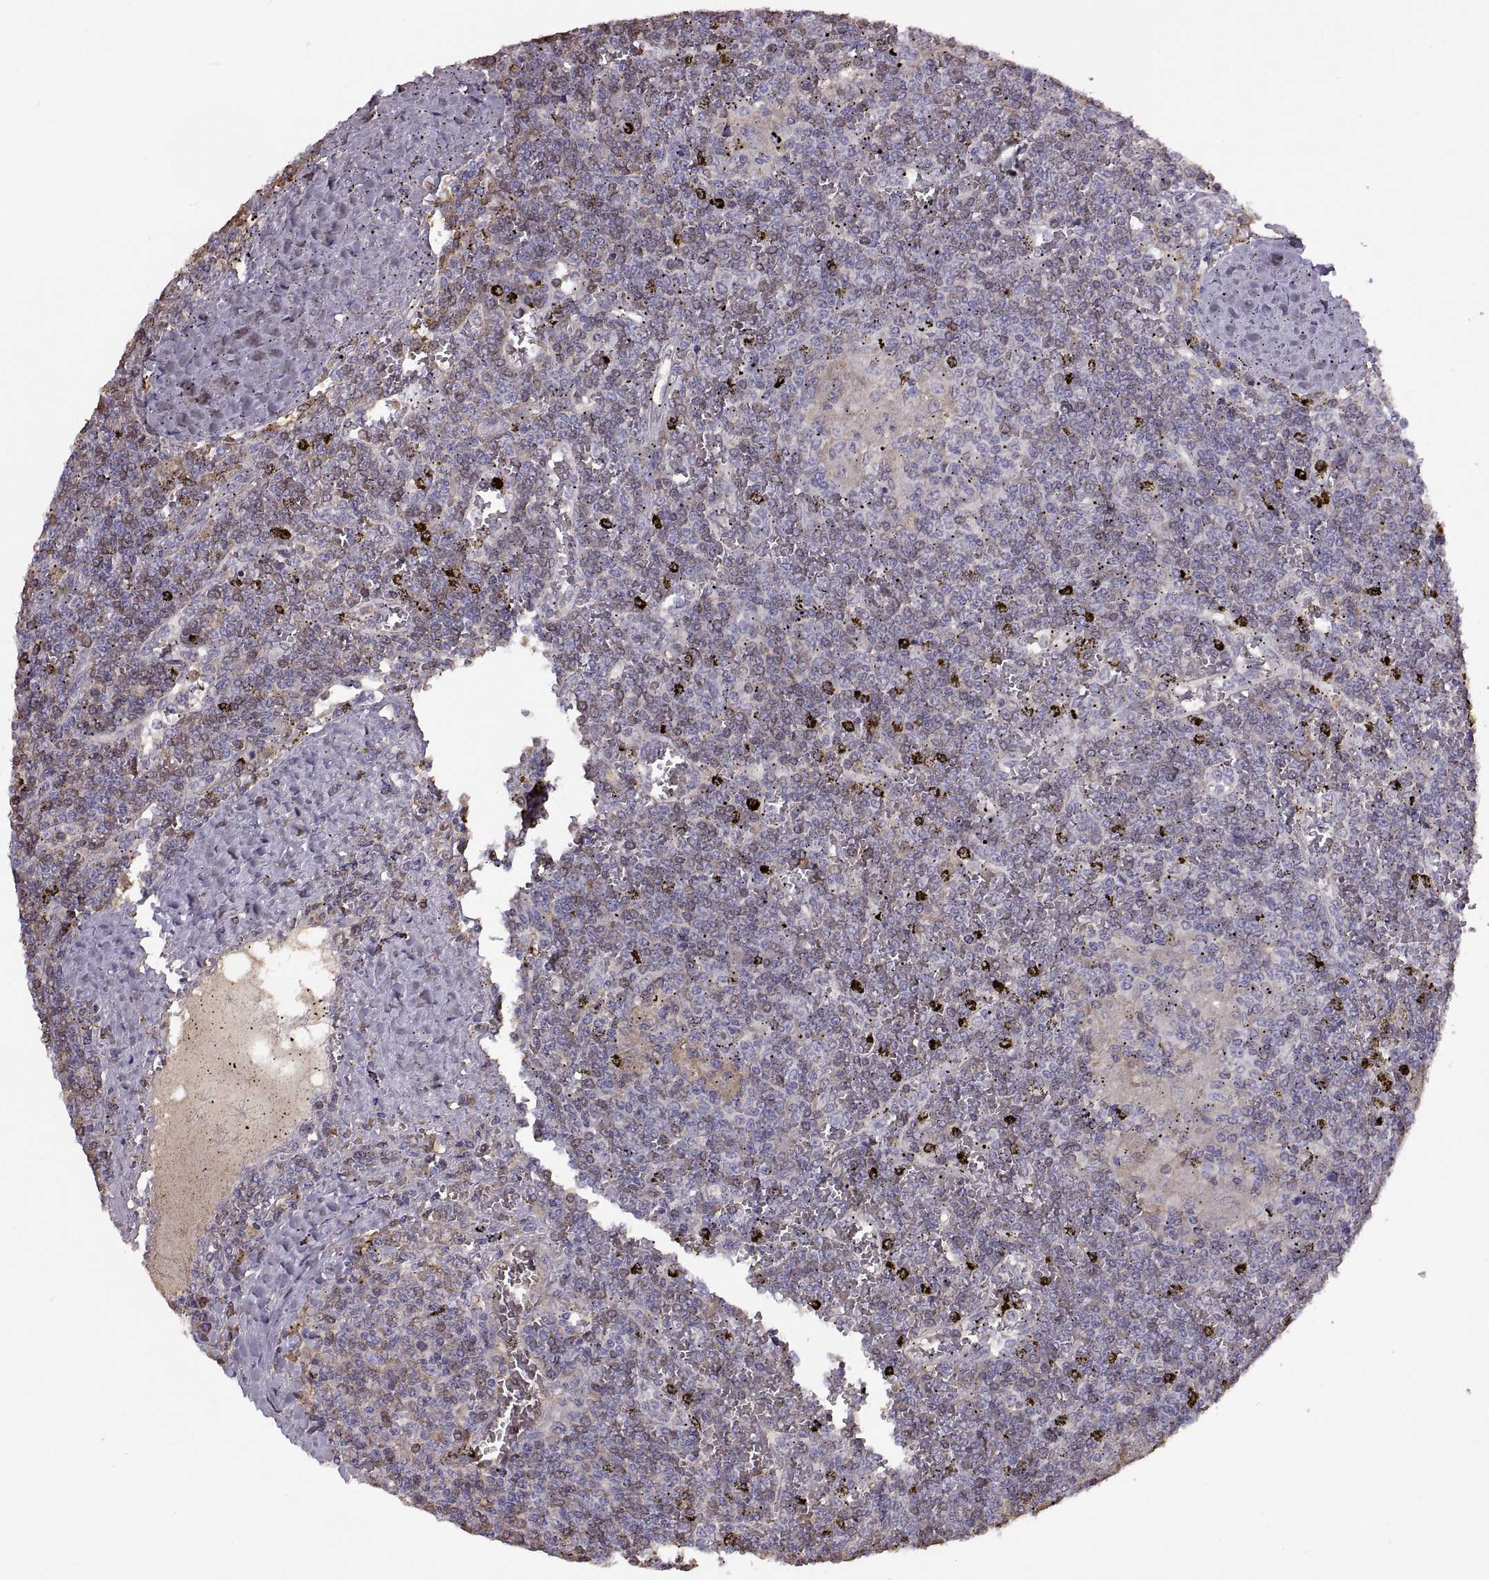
{"staining": {"intensity": "negative", "quantity": "none", "location": "none"}, "tissue": "lymphoma", "cell_type": "Tumor cells", "image_type": "cancer", "snomed": [{"axis": "morphology", "description": "Malignant lymphoma, non-Hodgkin's type, Low grade"}, {"axis": "topography", "description": "Spleen"}], "caption": "Immunohistochemistry micrograph of neoplastic tissue: lymphoma stained with DAB (3,3'-diaminobenzidine) reveals no significant protein staining in tumor cells.", "gene": "MEIOC", "patient": {"sex": "female", "age": 19}}